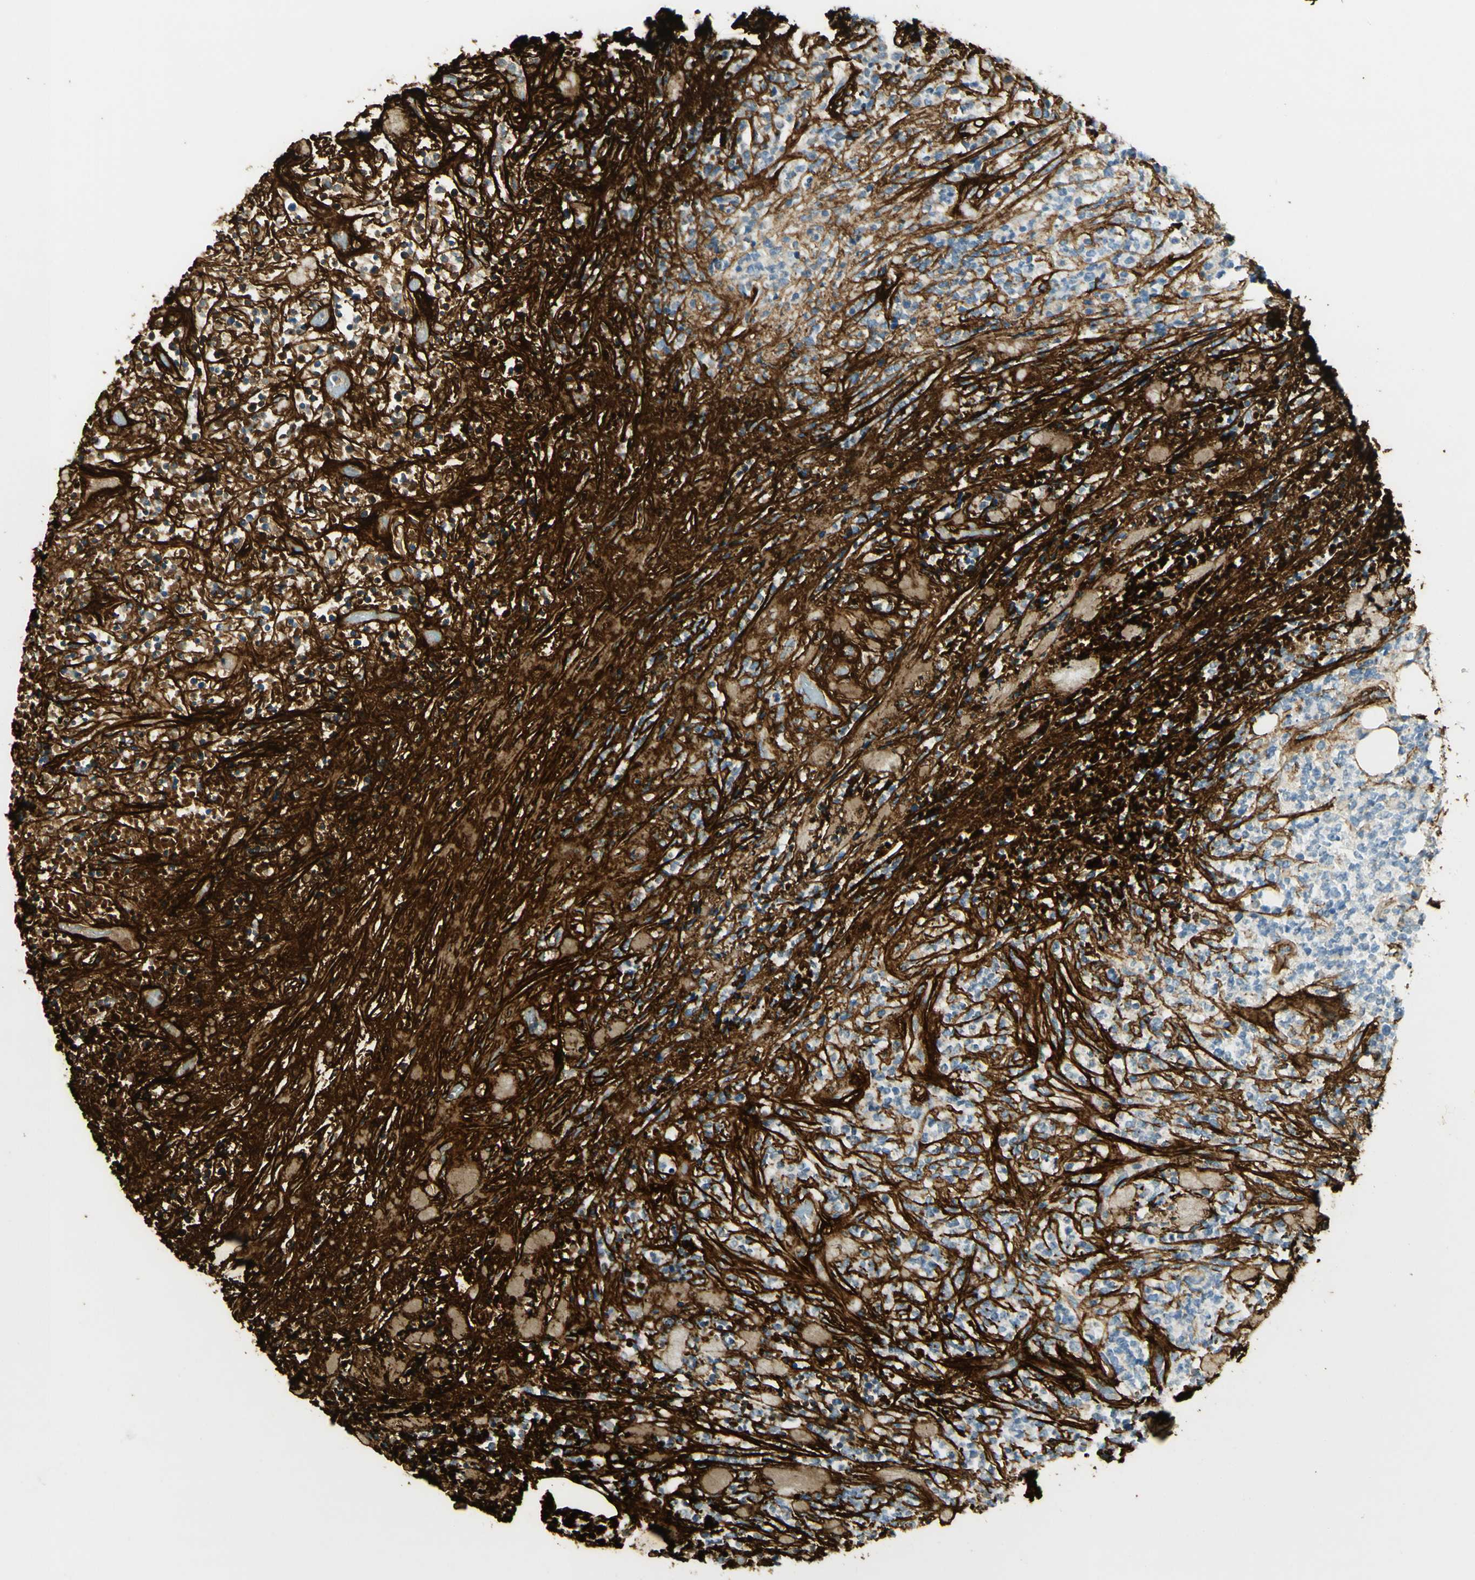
{"staining": {"intensity": "negative", "quantity": "none", "location": "none"}, "tissue": "lymphoma", "cell_type": "Tumor cells", "image_type": "cancer", "snomed": [{"axis": "morphology", "description": "Malignant lymphoma, non-Hodgkin's type, High grade"}, {"axis": "topography", "description": "Soft tissue"}], "caption": "Immunohistochemistry (IHC) photomicrograph of neoplastic tissue: human high-grade malignant lymphoma, non-Hodgkin's type stained with DAB reveals no significant protein positivity in tumor cells.", "gene": "TNN", "patient": {"sex": "male", "age": 18}}